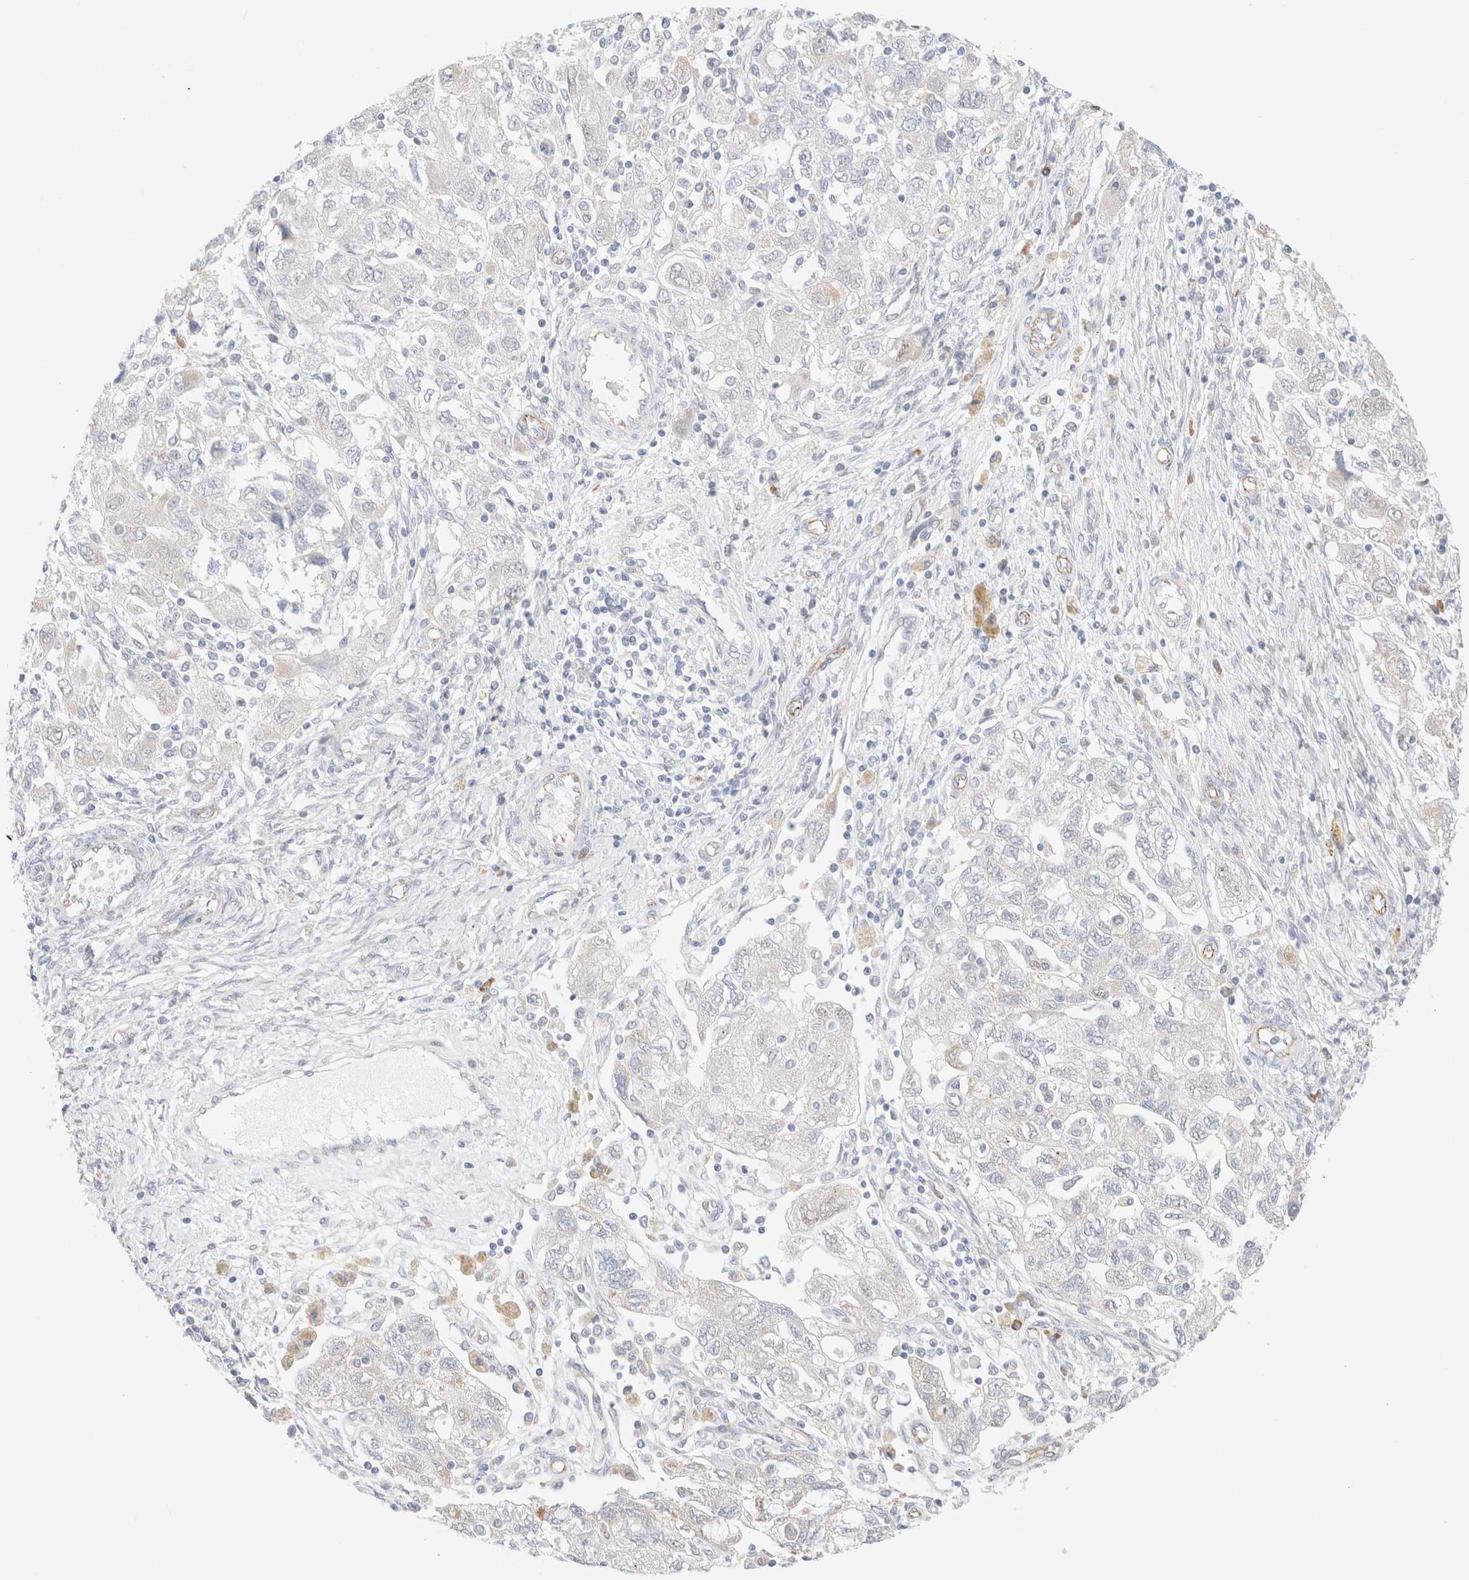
{"staining": {"intensity": "negative", "quantity": "none", "location": "none"}, "tissue": "ovarian cancer", "cell_type": "Tumor cells", "image_type": "cancer", "snomed": [{"axis": "morphology", "description": "Carcinoma, NOS"}, {"axis": "morphology", "description": "Cystadenocarcinoma, serous, NOS"}, {"axis": "topography", "description": "Ovary"}], "caption": "High magnification brightfield microscopy of ovarian serous cystadenocarcinoma stained with DAB (brown) and counterstained with hematoxylin (blue): tumor cells show no significant staining. The staining was performed using DAB (3,3'-diaminobenzidine) to visualize the protein expression in brown, while the nuclei were stained in blue with hematoxylin (Magnification: 20x).", "gene": "UNC13B", "patient": {"sex": "female", "age": 69}}